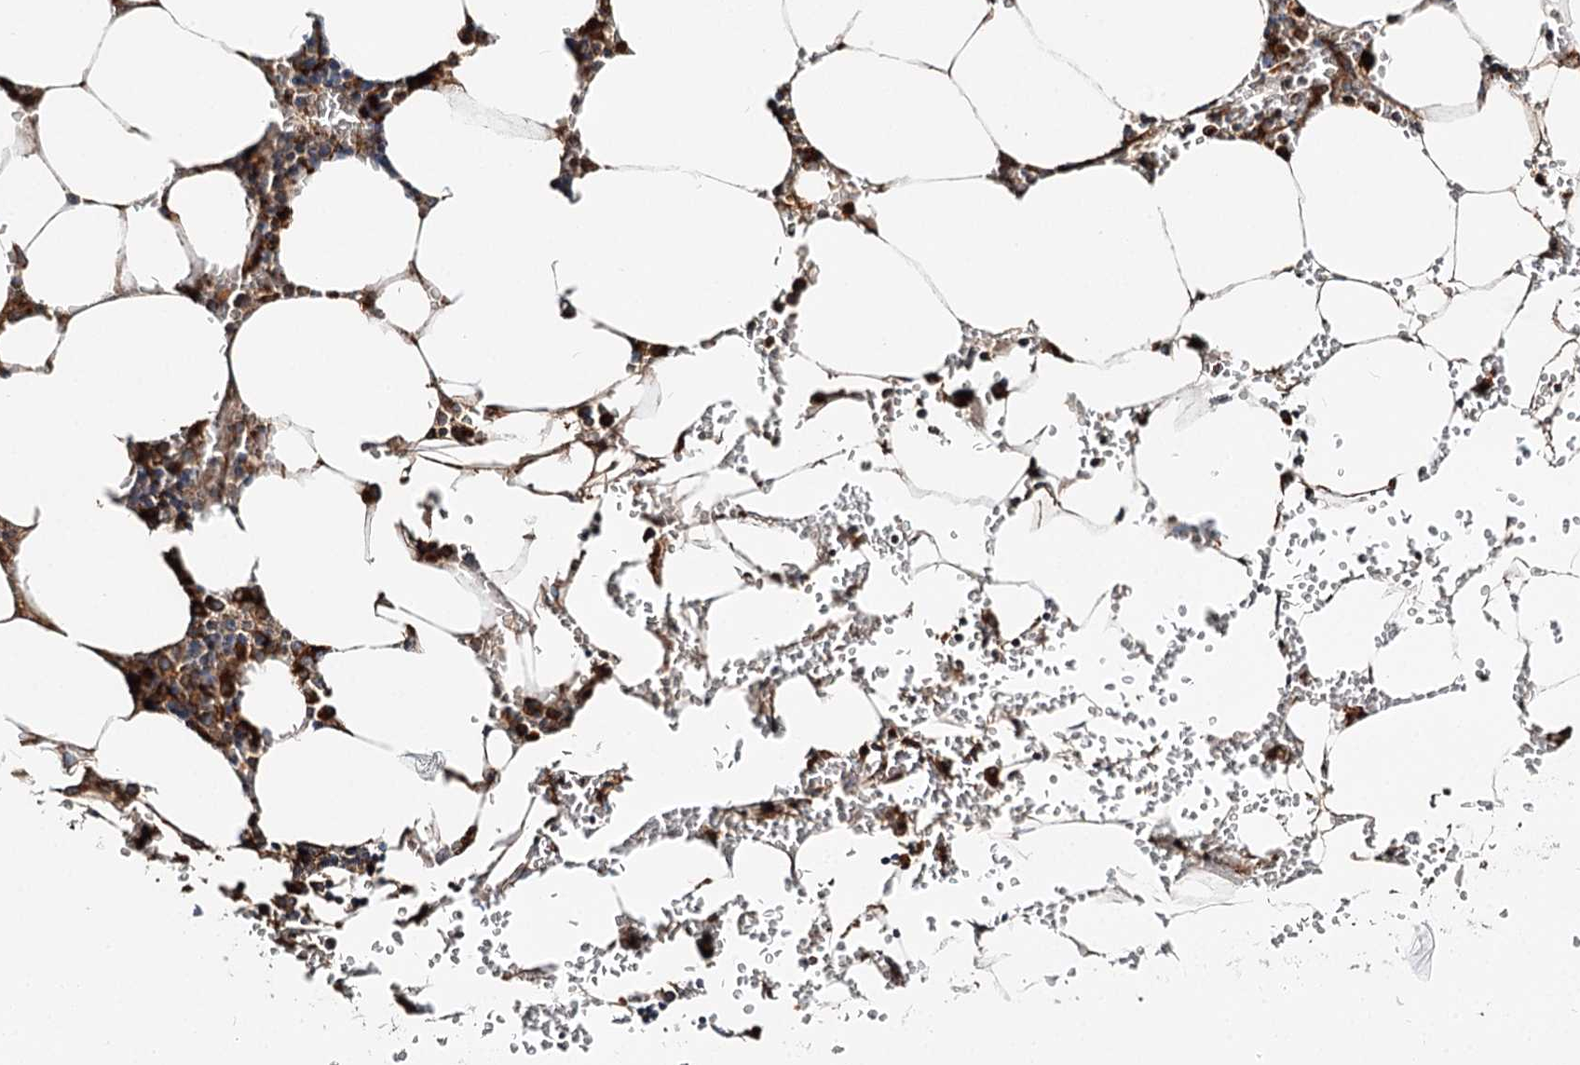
{"staining": {"intensity": "strong", "quantity": "25%-75%", "location": "cytoplasmic/membranous"}, "tissue": "bone marrow", "cell_type": "Hematopoietic cells", "image_type": "normal", "snomed": [{"axis": "morphology", "description": "Normal tissue, NOS"}, {"axis": "topography", "description": "Bone marrow"}], "caption": "This micrograph shows normal bone marrow stained with immunohistochemistry (IHC) to label a protein in brown. The cytoplasmic/membranous of hematopoietic cells show strong positivity for the protein. Nuclei are counter-stained blue.", "gene": "TAS1R1", "patient": {"sex": "male", "age": 70}}